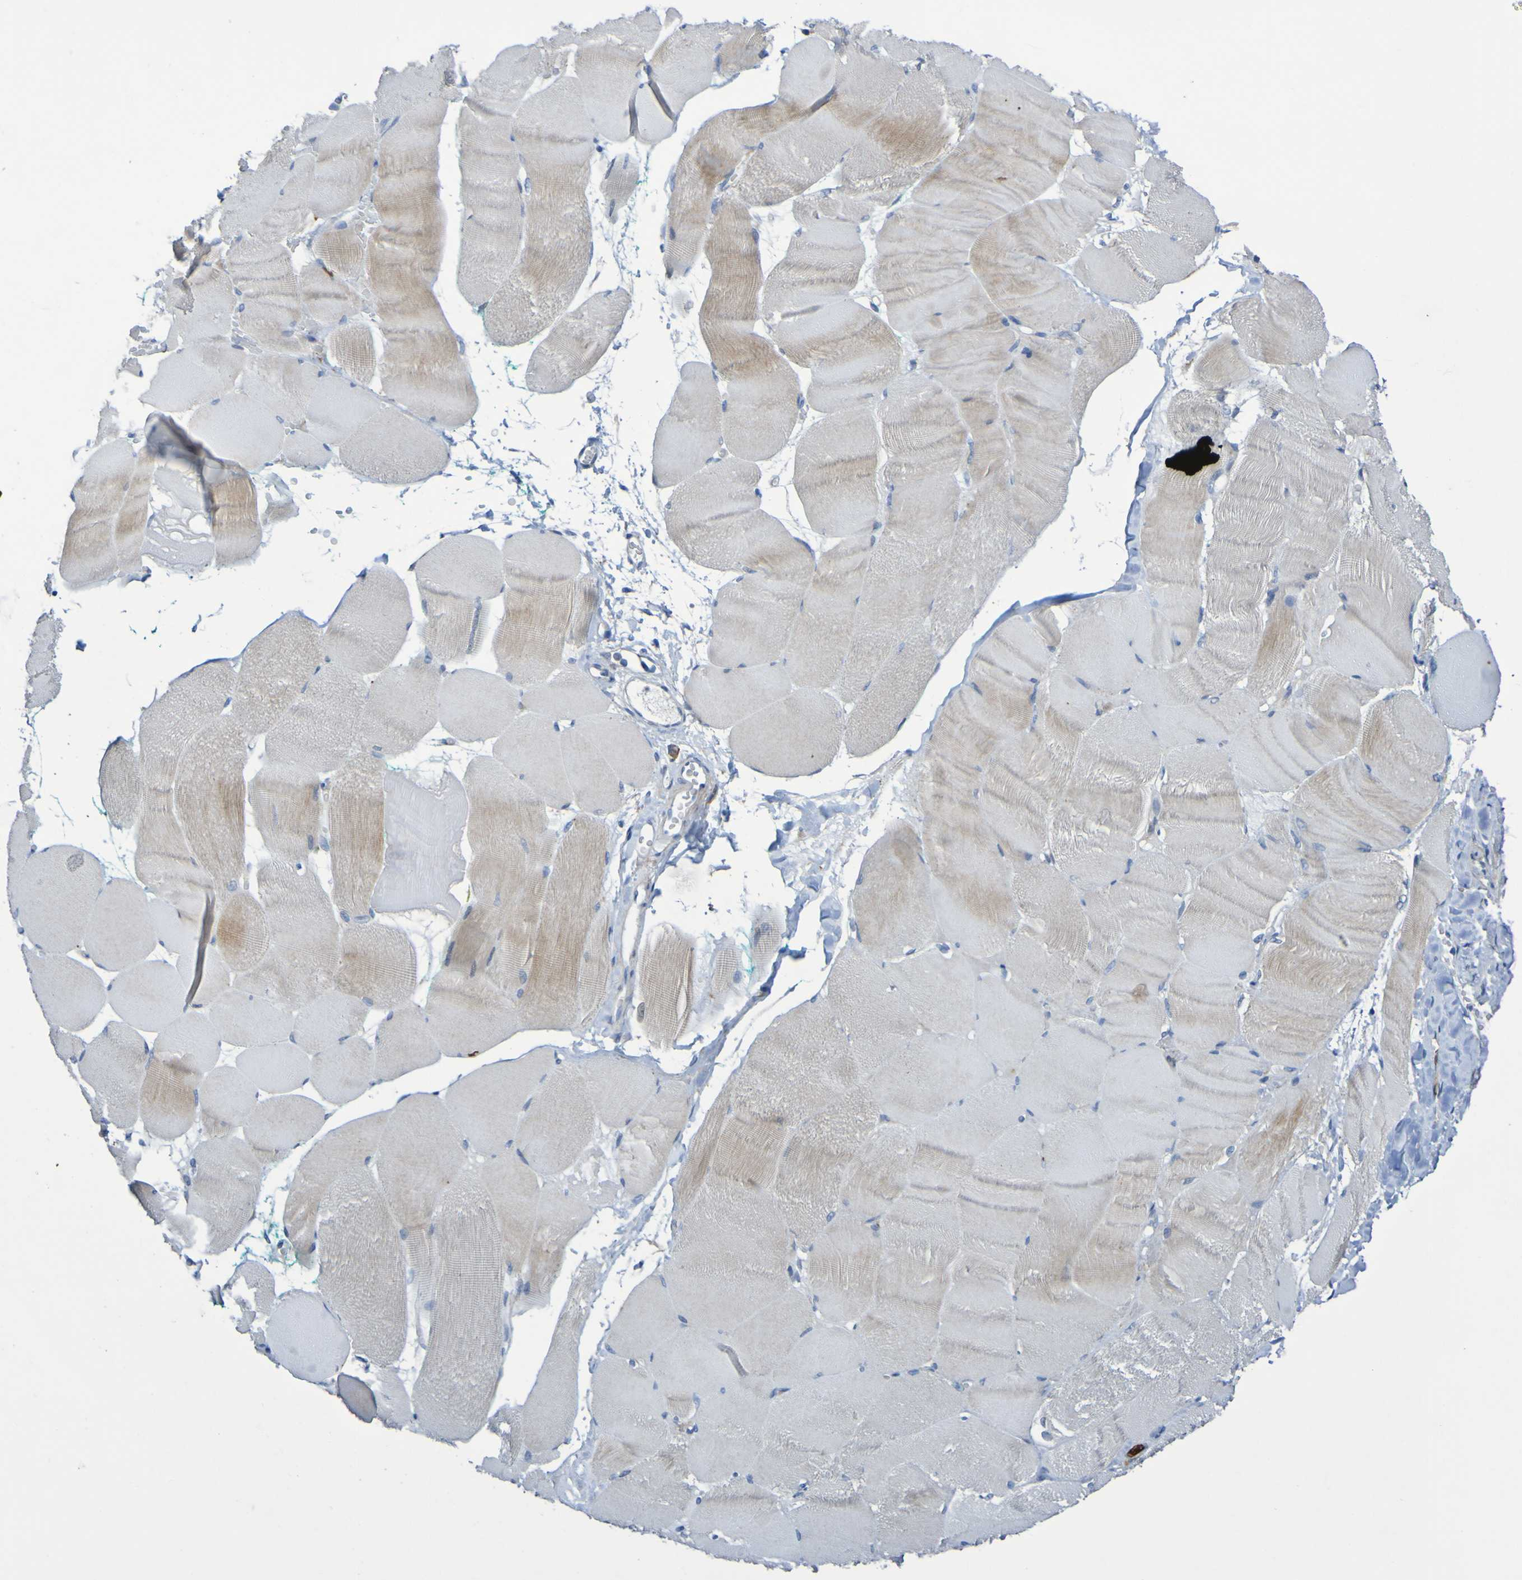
{"staining": {"intensity": "moderate", "quantity": "25%-75%", "location": "cytoplasmic/membranous"}, "tissue": "skeletal muscle", "cell_type": "Myocytes", "image_type": "normal", "snomed": [{"axis": "morphology", "description": "Normal tissue, NOS"}, {"axis": "morphology", "description": "Squamous cell carcinoma, NOS"}, {"axis": "topography", "description": "Skeletal muscle"}], "caption": "Myocytes display medium levels of moderate cytoplasmic/membranous positivity in approximately 25%-75% of cells in normal human skeletal muscle.", "gene": "C11orf24", "patient": {"sex": "male", "age": 51}}